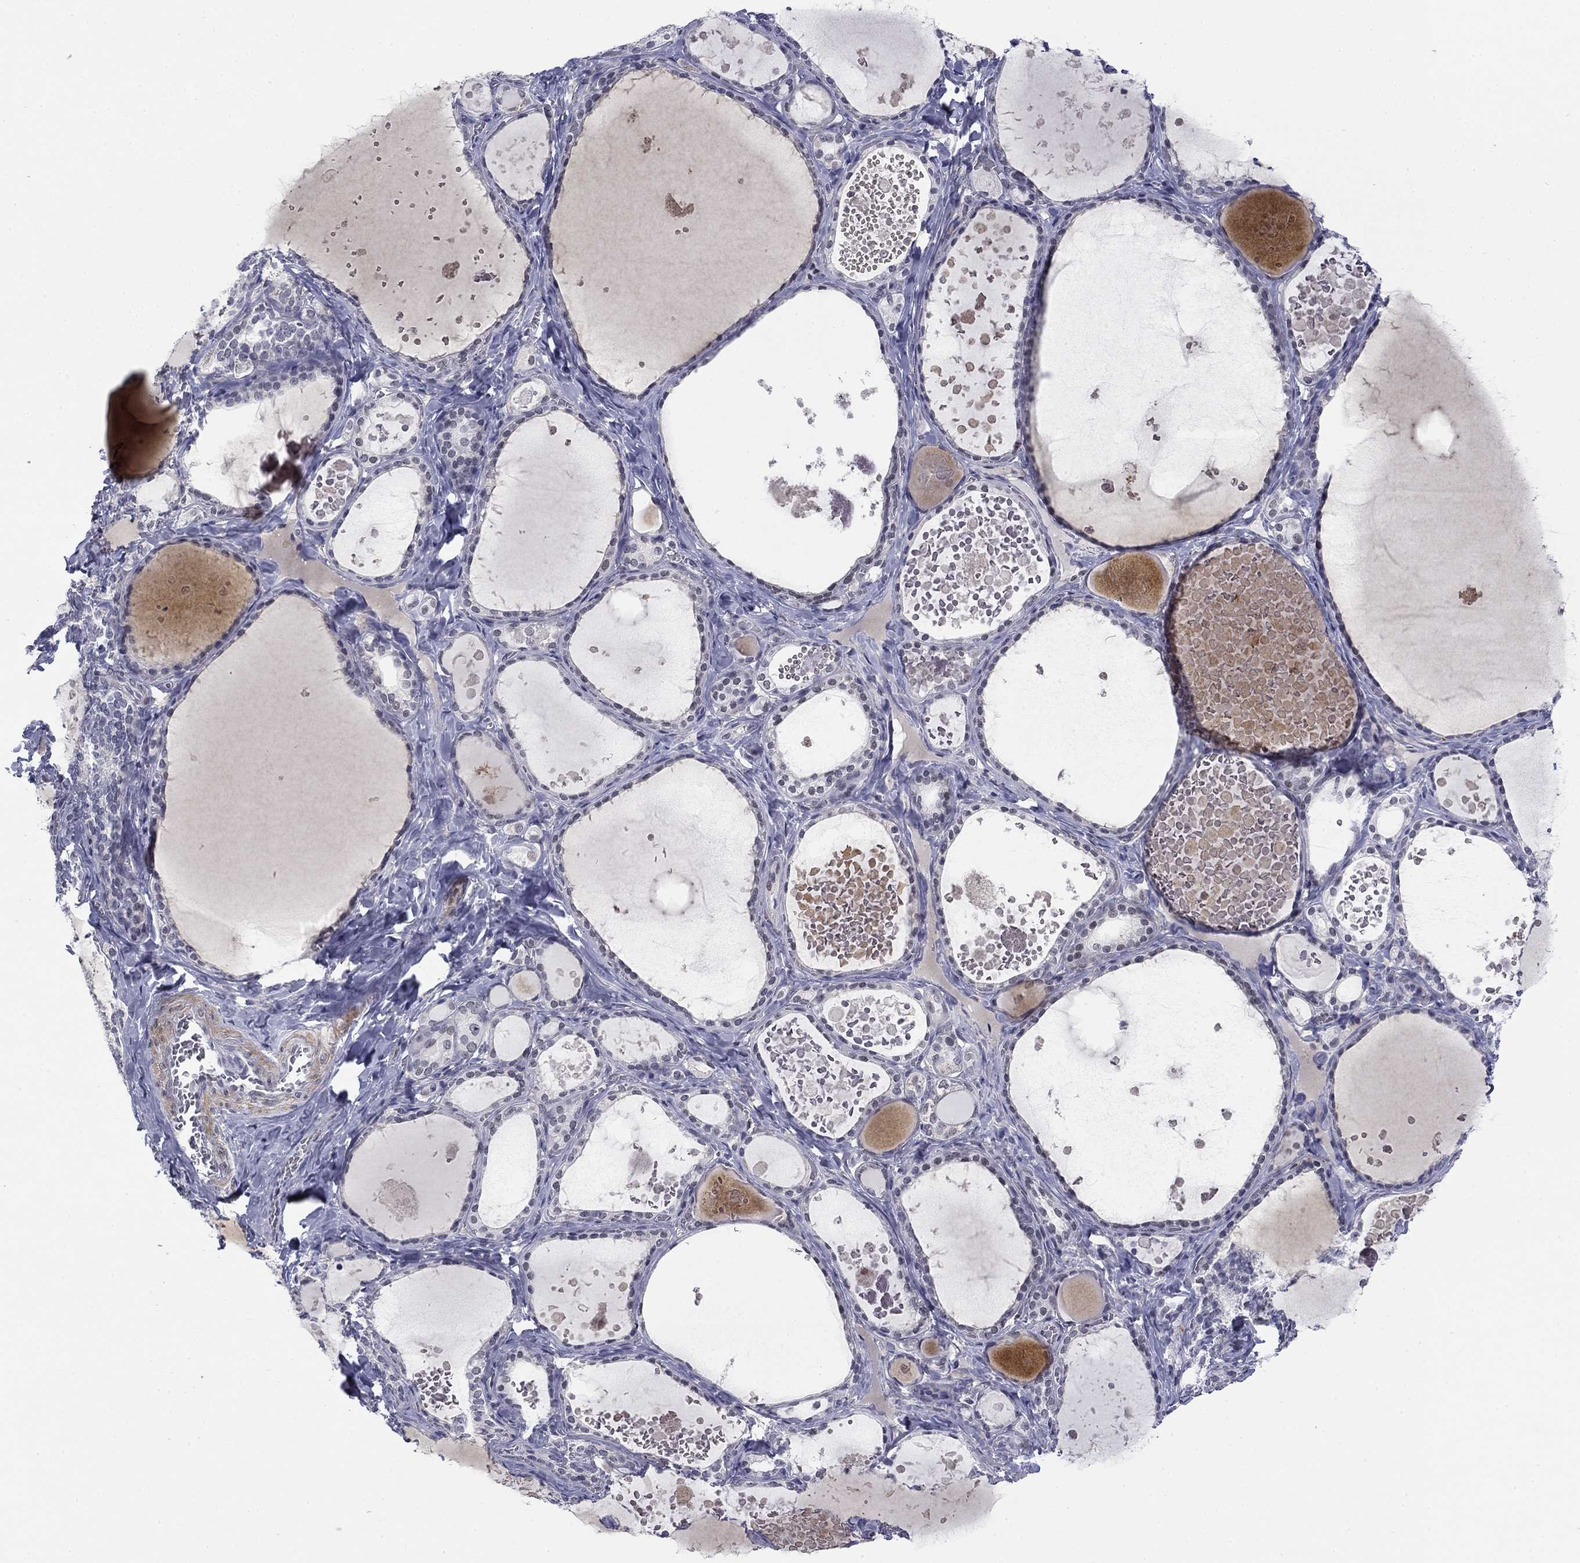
{"staining": {"intensity": "negative", "quantity": "none", "location": "none"}, "tissue": "thyroid gland", "cell_type": "Glandular cells", "image_type": "normal", "snomed": [{"axis": "morphology", "description": "Normal tissue, NOS"}, {"axis": "topography", "description": "Thyroid gland"}], "caption": "Micrograph shows no protein expression in glandular cells of unremarkable thyroid gland. (DAB (3,3'-diaminobenzidine) immunohistochemistry, high magnification).", "gene": "TIGD4", "patient": {"sex": "female", "age": 56}}